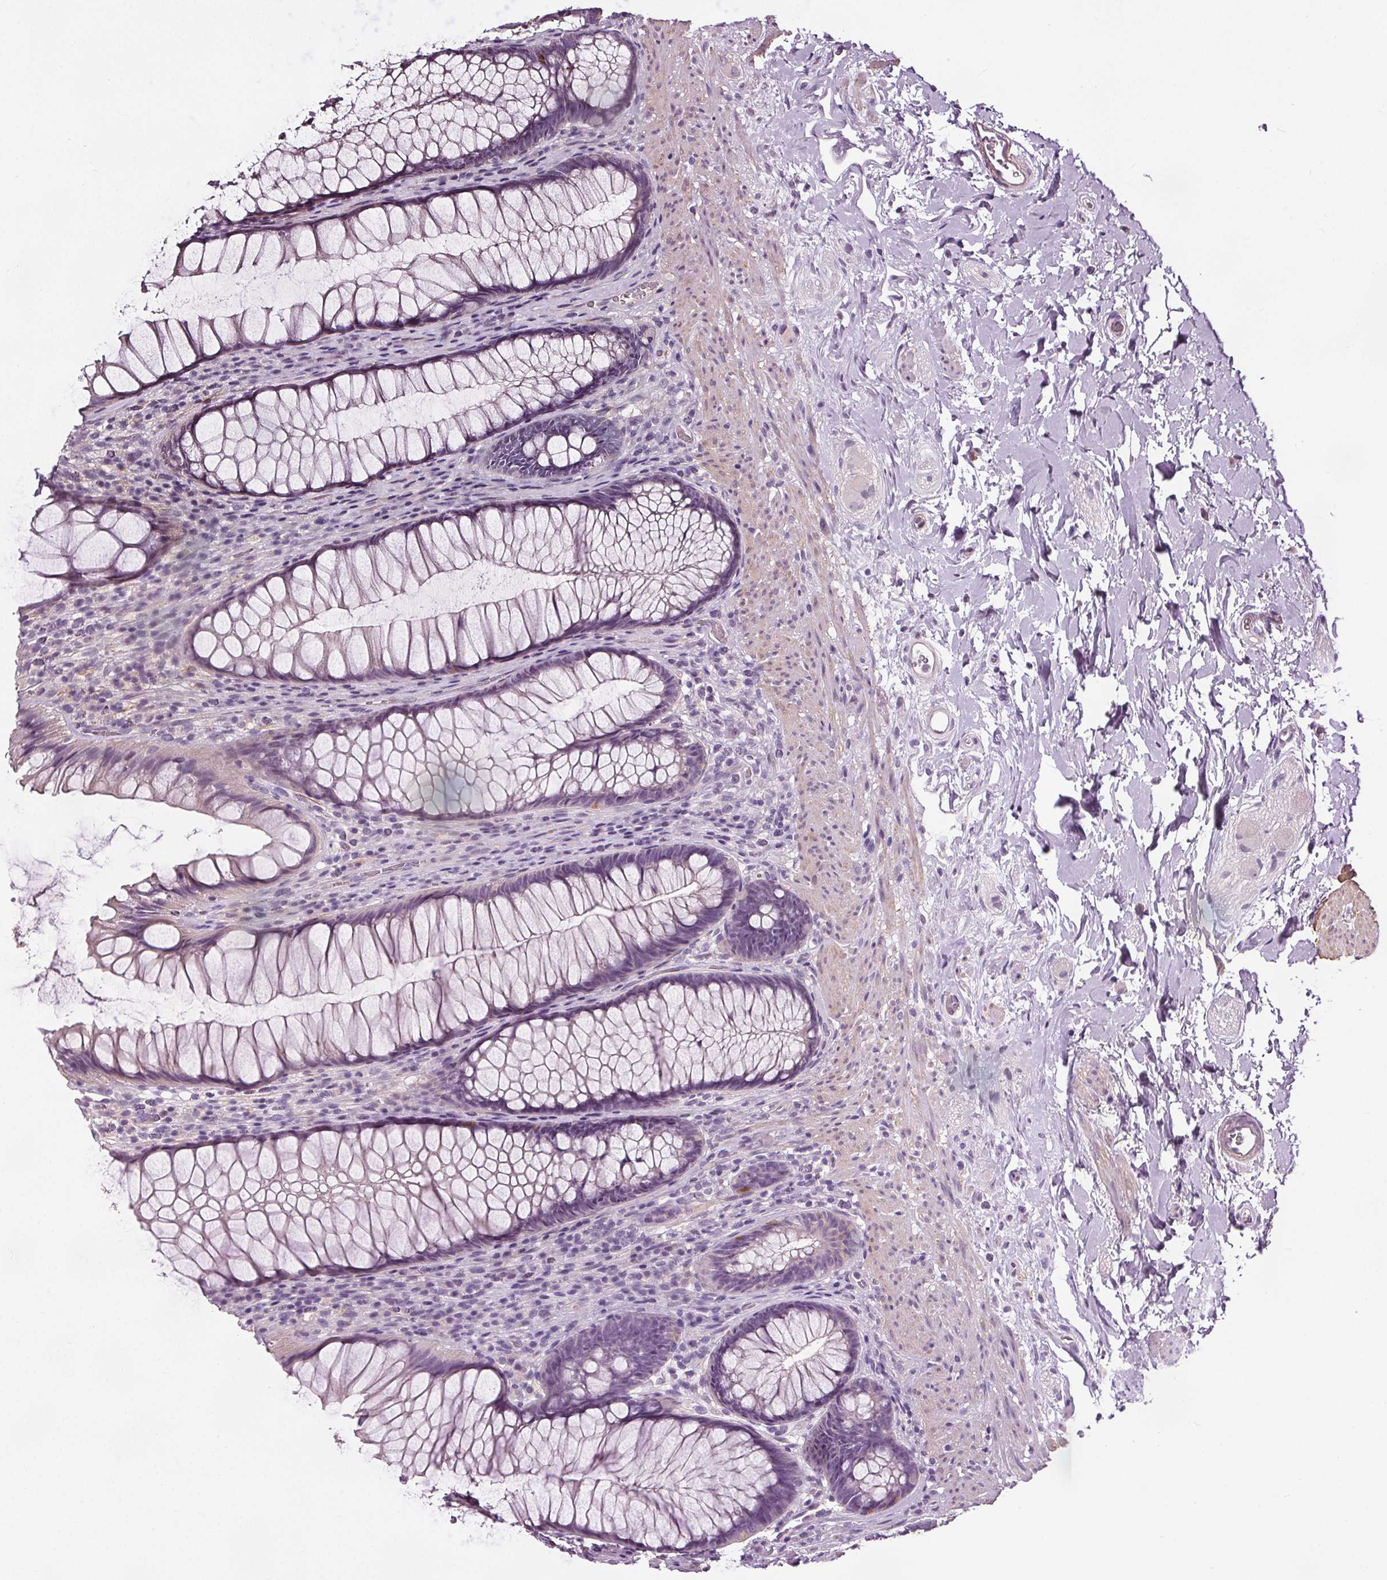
{"staining": {"intensity": "negative", "quantity": "none", "location": "none"}, "tissue": "rectum", "cell_type": "Glandular cells", "image_type": "normal", "snomed": [{"axis": "morphology", "description": "Normal tissue, NOS"}, {"axis": "topography", "description": "Smooth muscle"}, {"axis": "topography", "description": "Rectum"}], "caption": "A photomicrograph of human rectum is negative for staining in glandular cells. The staining was performed using DAB (3,3'-diaminobenzidine) to visualize the protein expression in brown, while the nuclei were stained in blue with hematoxylin (Magnification: 20x).", "gene": "RASA1", "patient": {"sex": "male", "age": 53}}